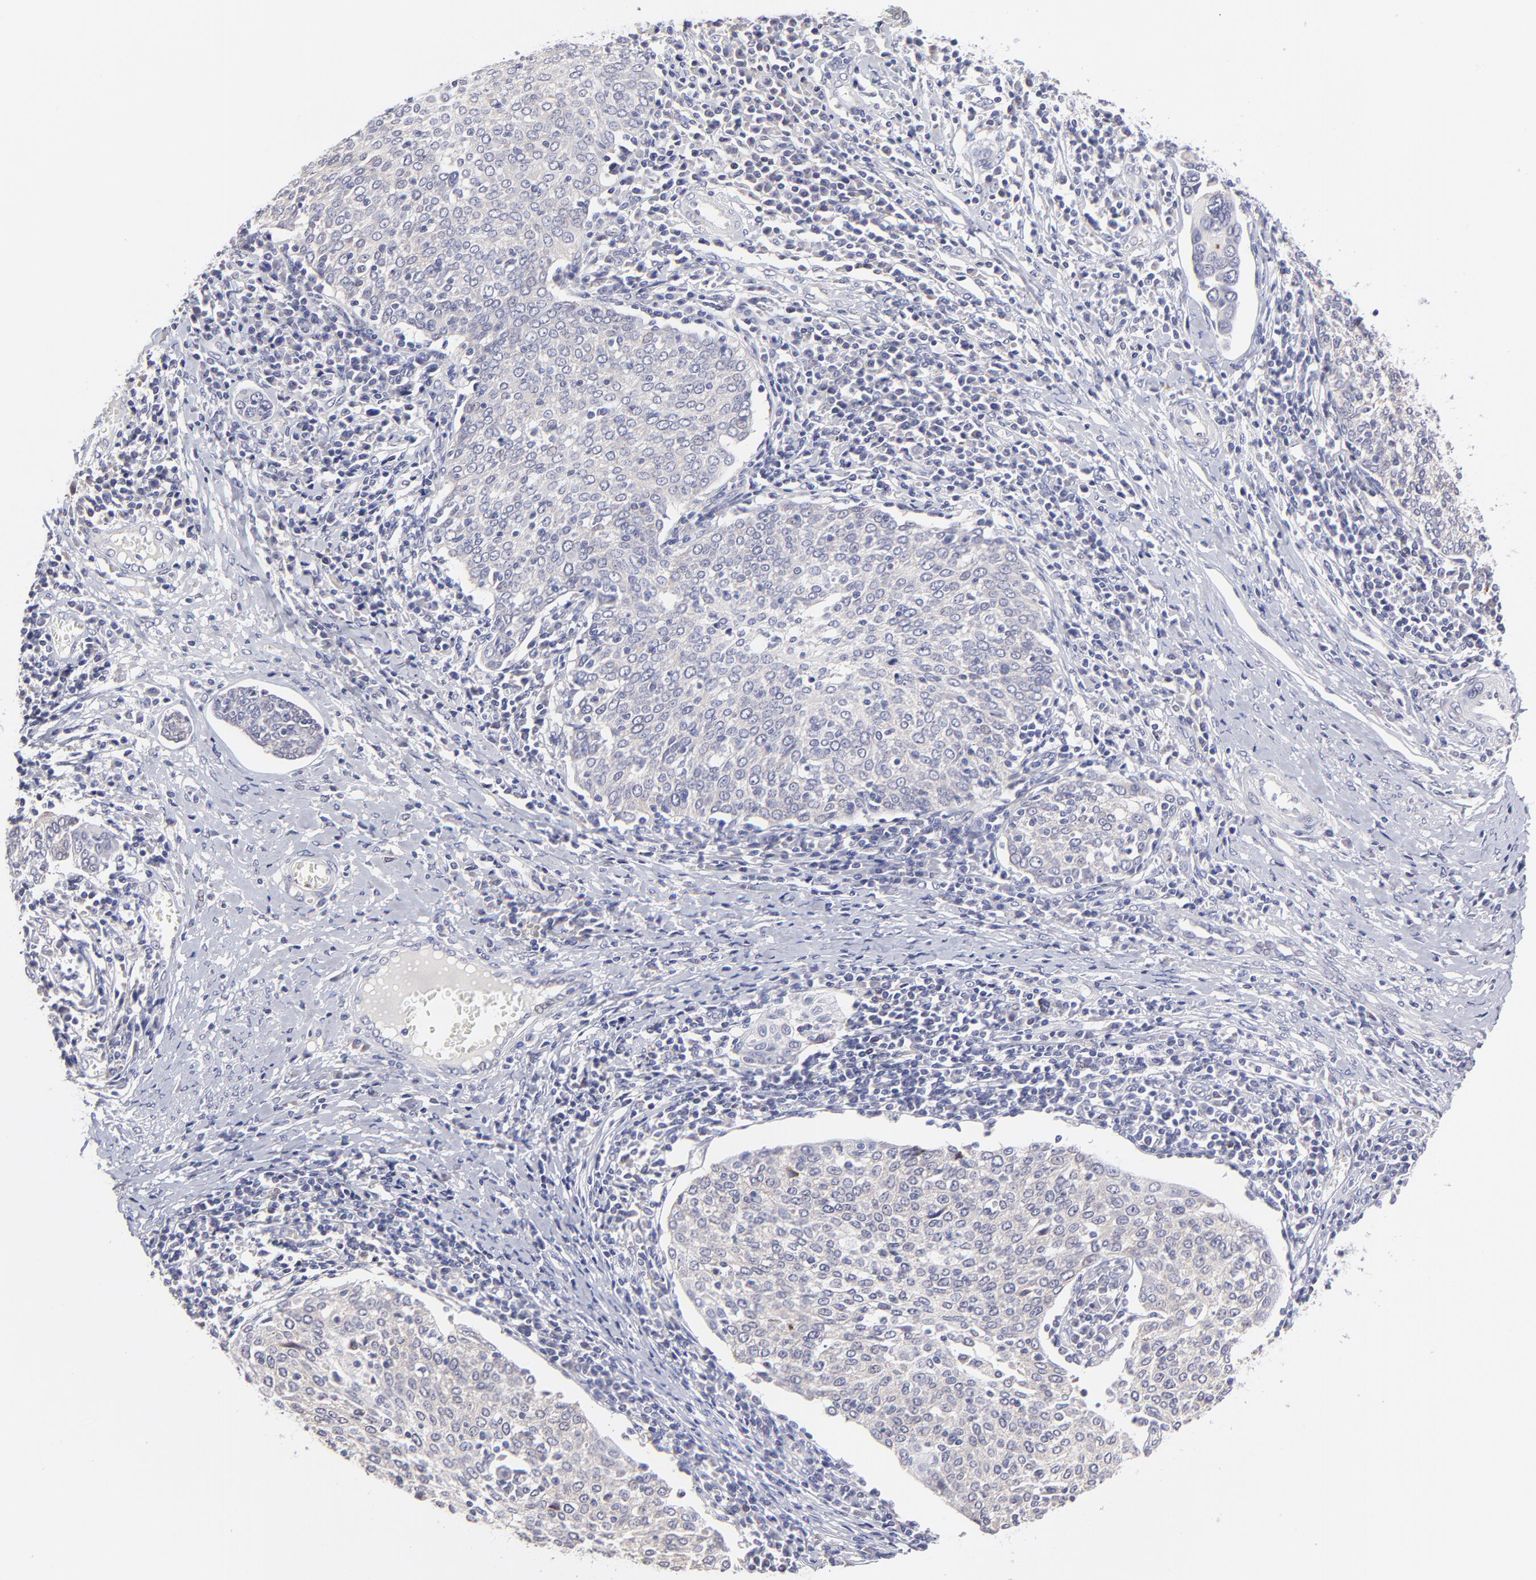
{"staining": {"intensity": "negative", "quantity": "none", "location": "none"}, "tissue": "cervical cancer", "cell_type": "Tumor cells", "image_type": "cancer", "snomed": [{"axis": "morphology", "description": "Squamous cell carcinoma, NOS"}, {"axis": "topography", "description": "Cervix"}], "caption": "There is no significant expression in tumor cells of cervical cancer (squamous cell carcinoma).", "gene": "BTG2", "patient": {"sex": "female", "age": 40}}